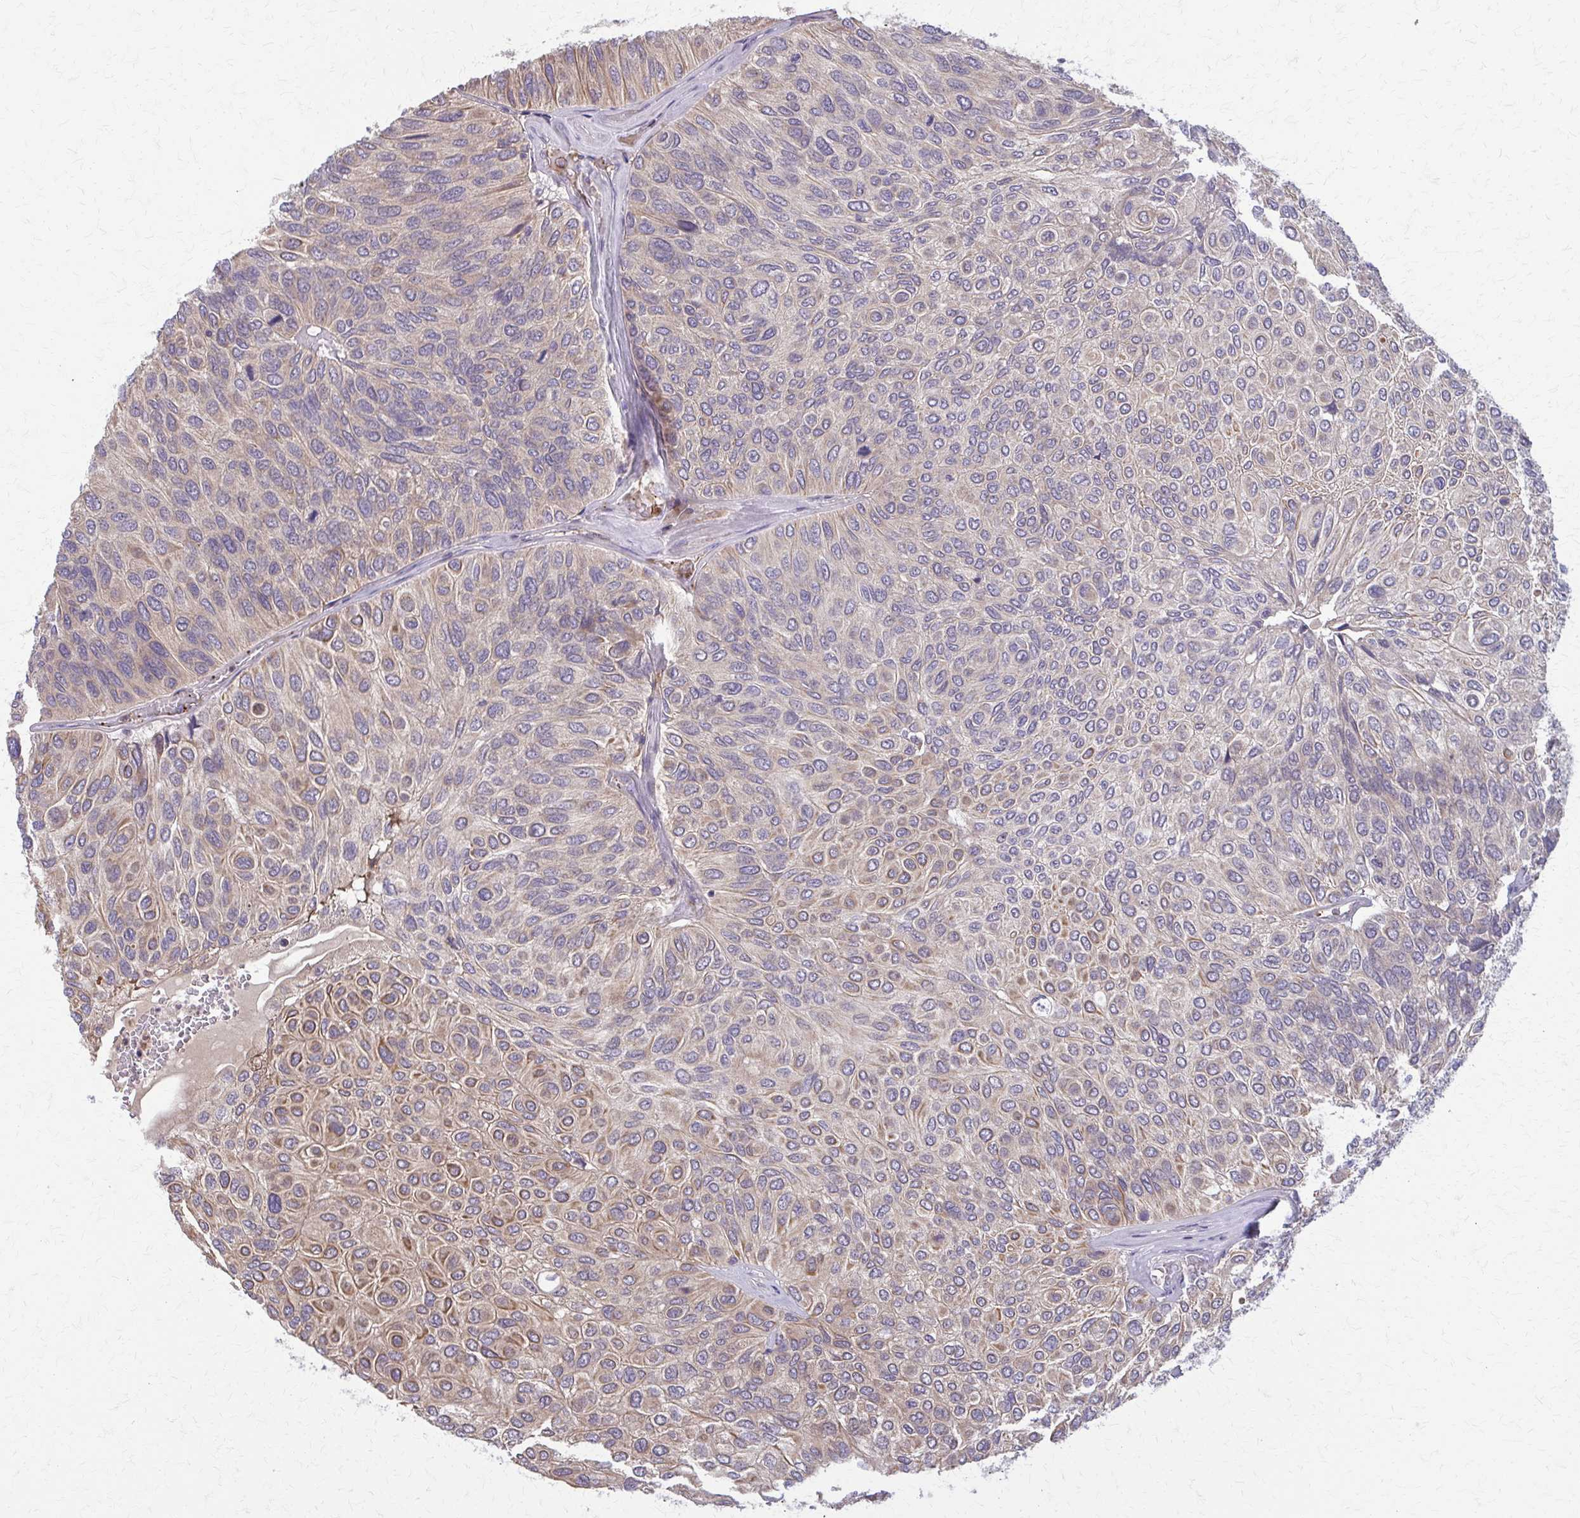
{"staining": {"intensity": "moderate", "quantity": "25%-75%", "location": "cytoplasmic/membranous"}, "tissue": "urothelial cancer", "cell_type": "Tumor cells", "image_type": "cancer", "snomed": [{"axis": "morphology", "description": "Urothelial carcinoma, High grade"}, {"axis": "topography", "description": "Urinary bladder"}], "caption": "Immunohistochemical staining of human urothelial carcinoma (high-grade) exhibits medium levels of moderate cytoplasmic/membranous positivity in about 25%-75% of tumor cells.", "gene": "NRBF2", "patient": {"sex": "male", "age": 66}}